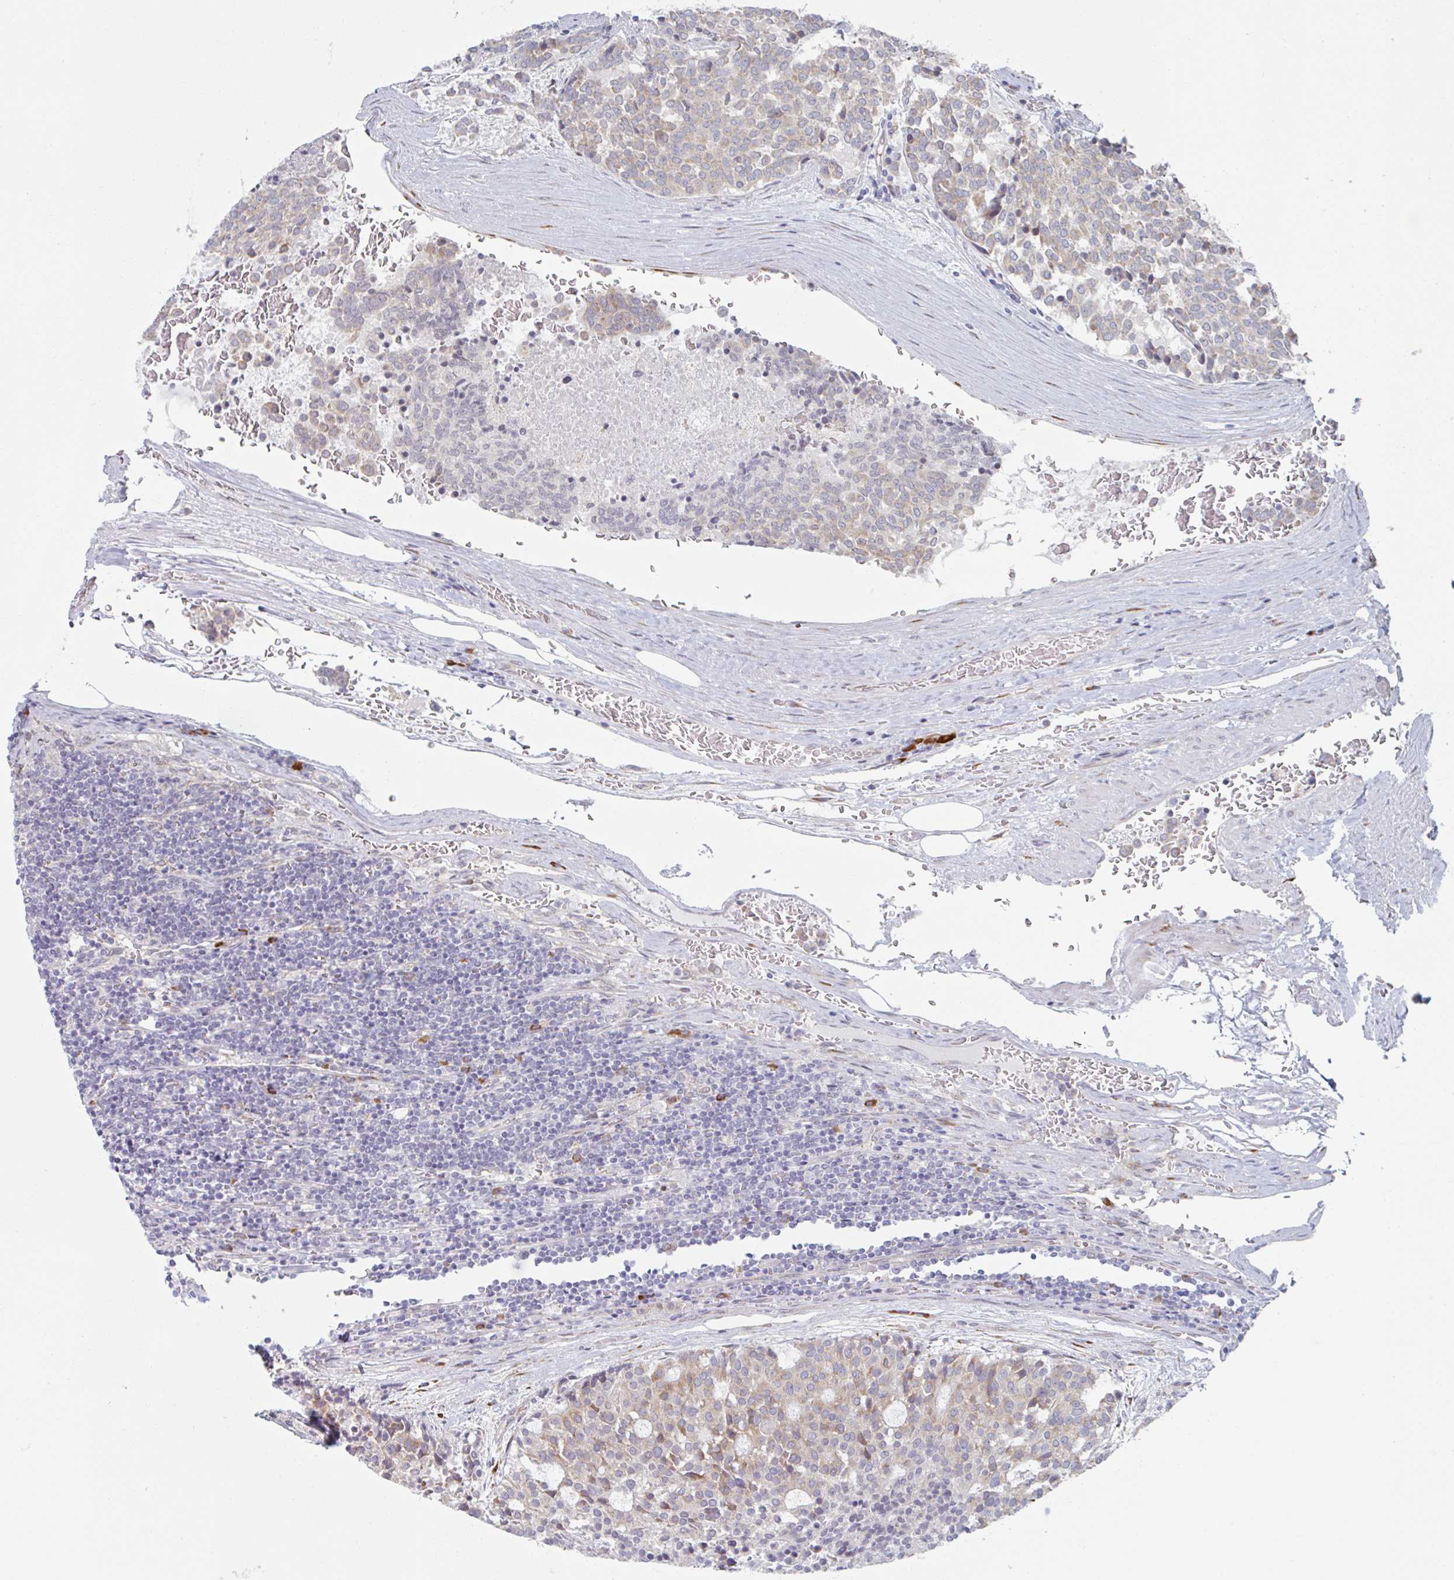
{"staining": {"intensity": "weak", "quantity": "25%-75%", "location": "cytoplasmic/membranous"}, "tissue": "carcinoid", "cell_type": "Tumor cells", "image_type": "cancer", "snomed": [{"axis": "morphology", "description": "Carcinoid, malignant, NOS"}, {"axis": "topography", "description": "Pancreas"}], "caption": "A brown stain labels weak cytoplasmic/membranous staining of a protein in human carcinoid tumor cells.", "gene": "TRAPPC10", "patient": {"sex": "female", "age": 54}}